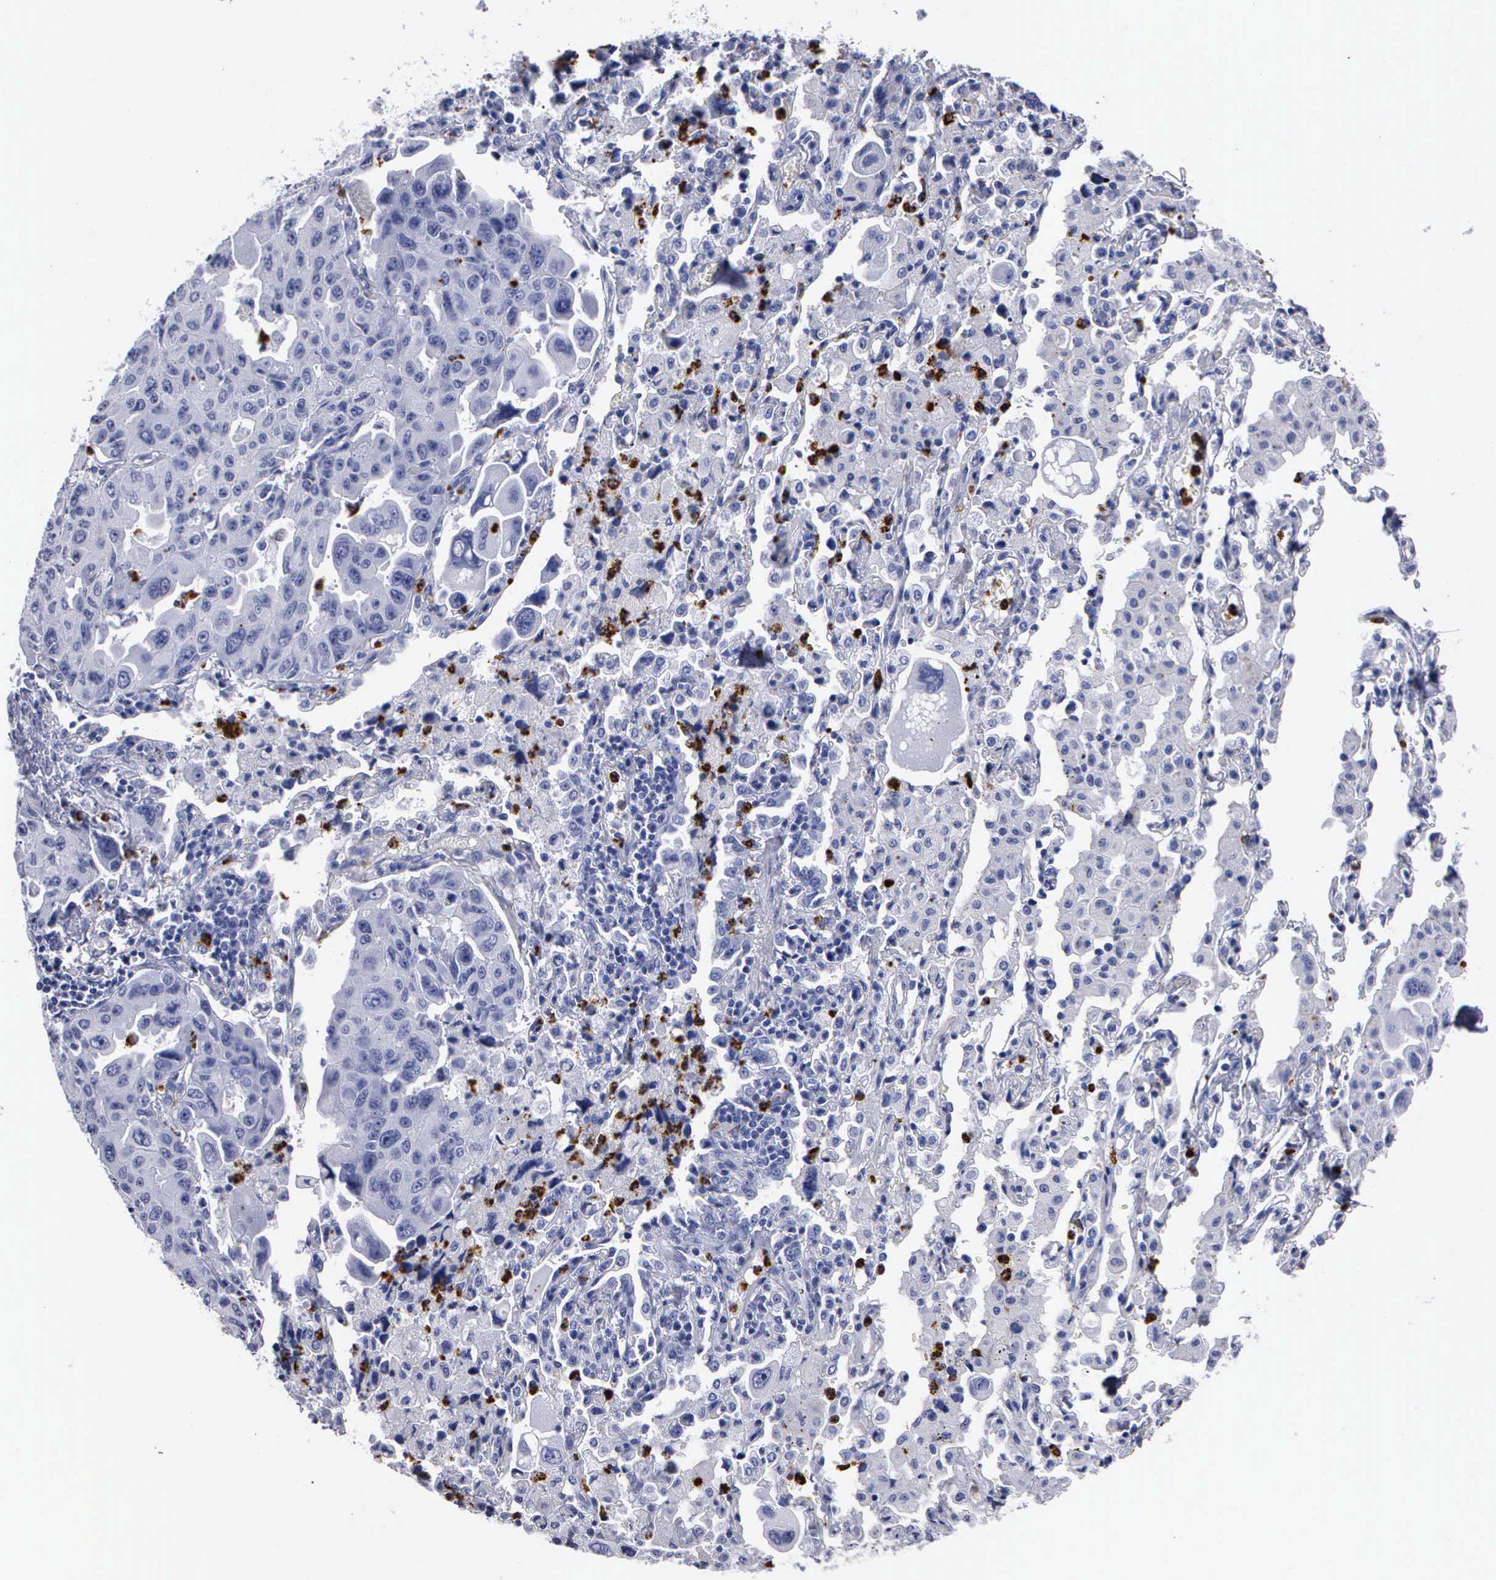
{"staining": {"intensity": "negative", "quantity": "none", "location": "none"}, "tissue": "lung cancer", "cell_type": "Tumor cells", "image_type": "cancer", "snomed": [{"axis": "morphology", "description": "Adenocarcinoma, NOS"}, {"axis": "topography", "description": "Lung"}], "caption": "A micrograph of adenocarcinoma (lung) stained for a protein exhibits no brown staining in tumor cells. (DAB (3,3'-diaminobenzidine) immunohistochemistry (IHC), high magnification).", "gene": "CTSG", "patient": {"sex": "male", "age": 64}}